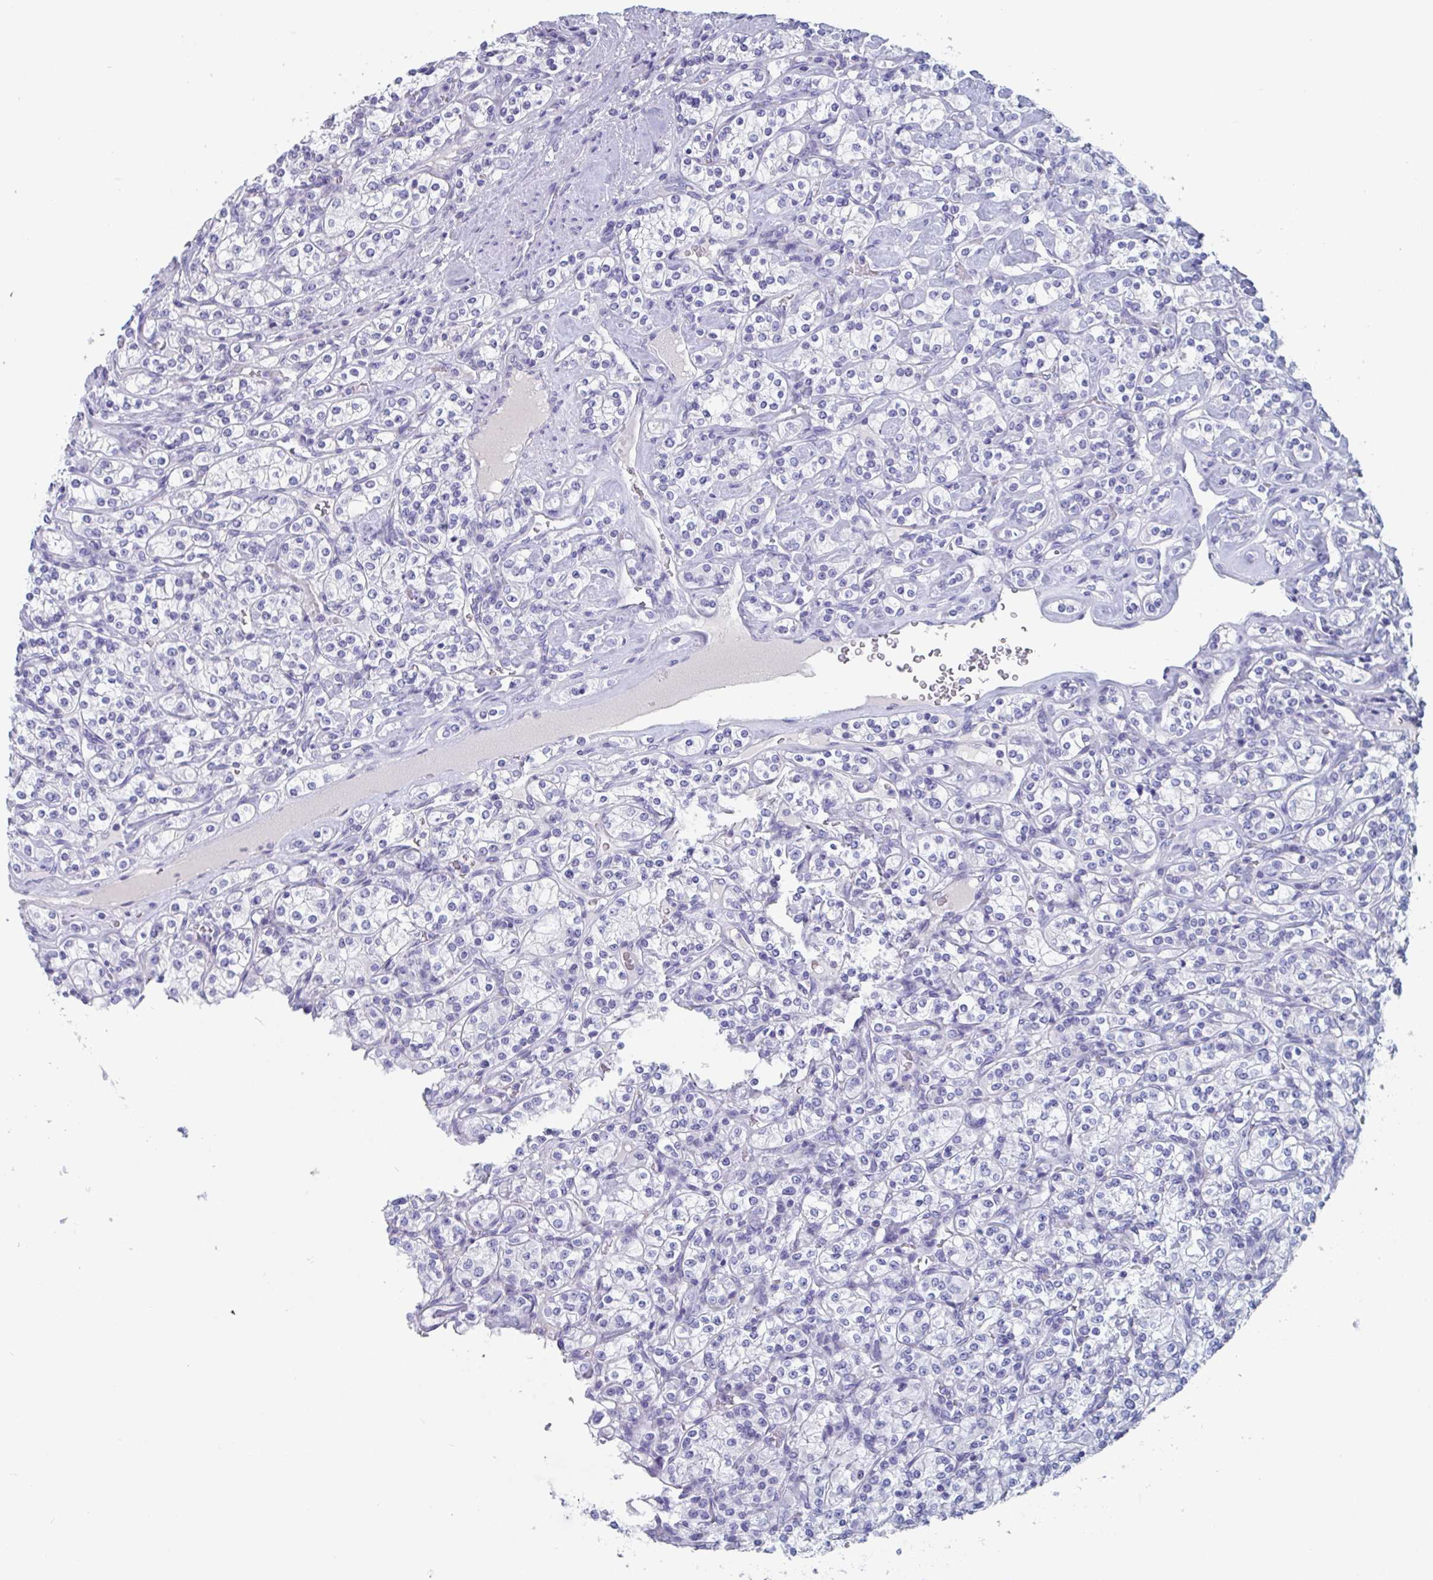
{"staining": {"intensity": "negative", "quantity": "none", "location": "none"}, "tissue": "renal cancer", "cell_type": "Tumor cells", "image_type": "cancer", "snomed": [{"axis": "morphology", "description": "Adenocarcinoma, NOS"}, {"axis": "topography", "description": "Kidney"}], "caption": "Immunohistochemistry (IHC) histopathology image of neoplastic tissue: renal cancer stained with DAB (3,3'-diaminobenzidine) demonstrates no significant protein staining in tumor cells.", "gene": "DPEP3", "patient": {"sex": "male", "age": 77}}